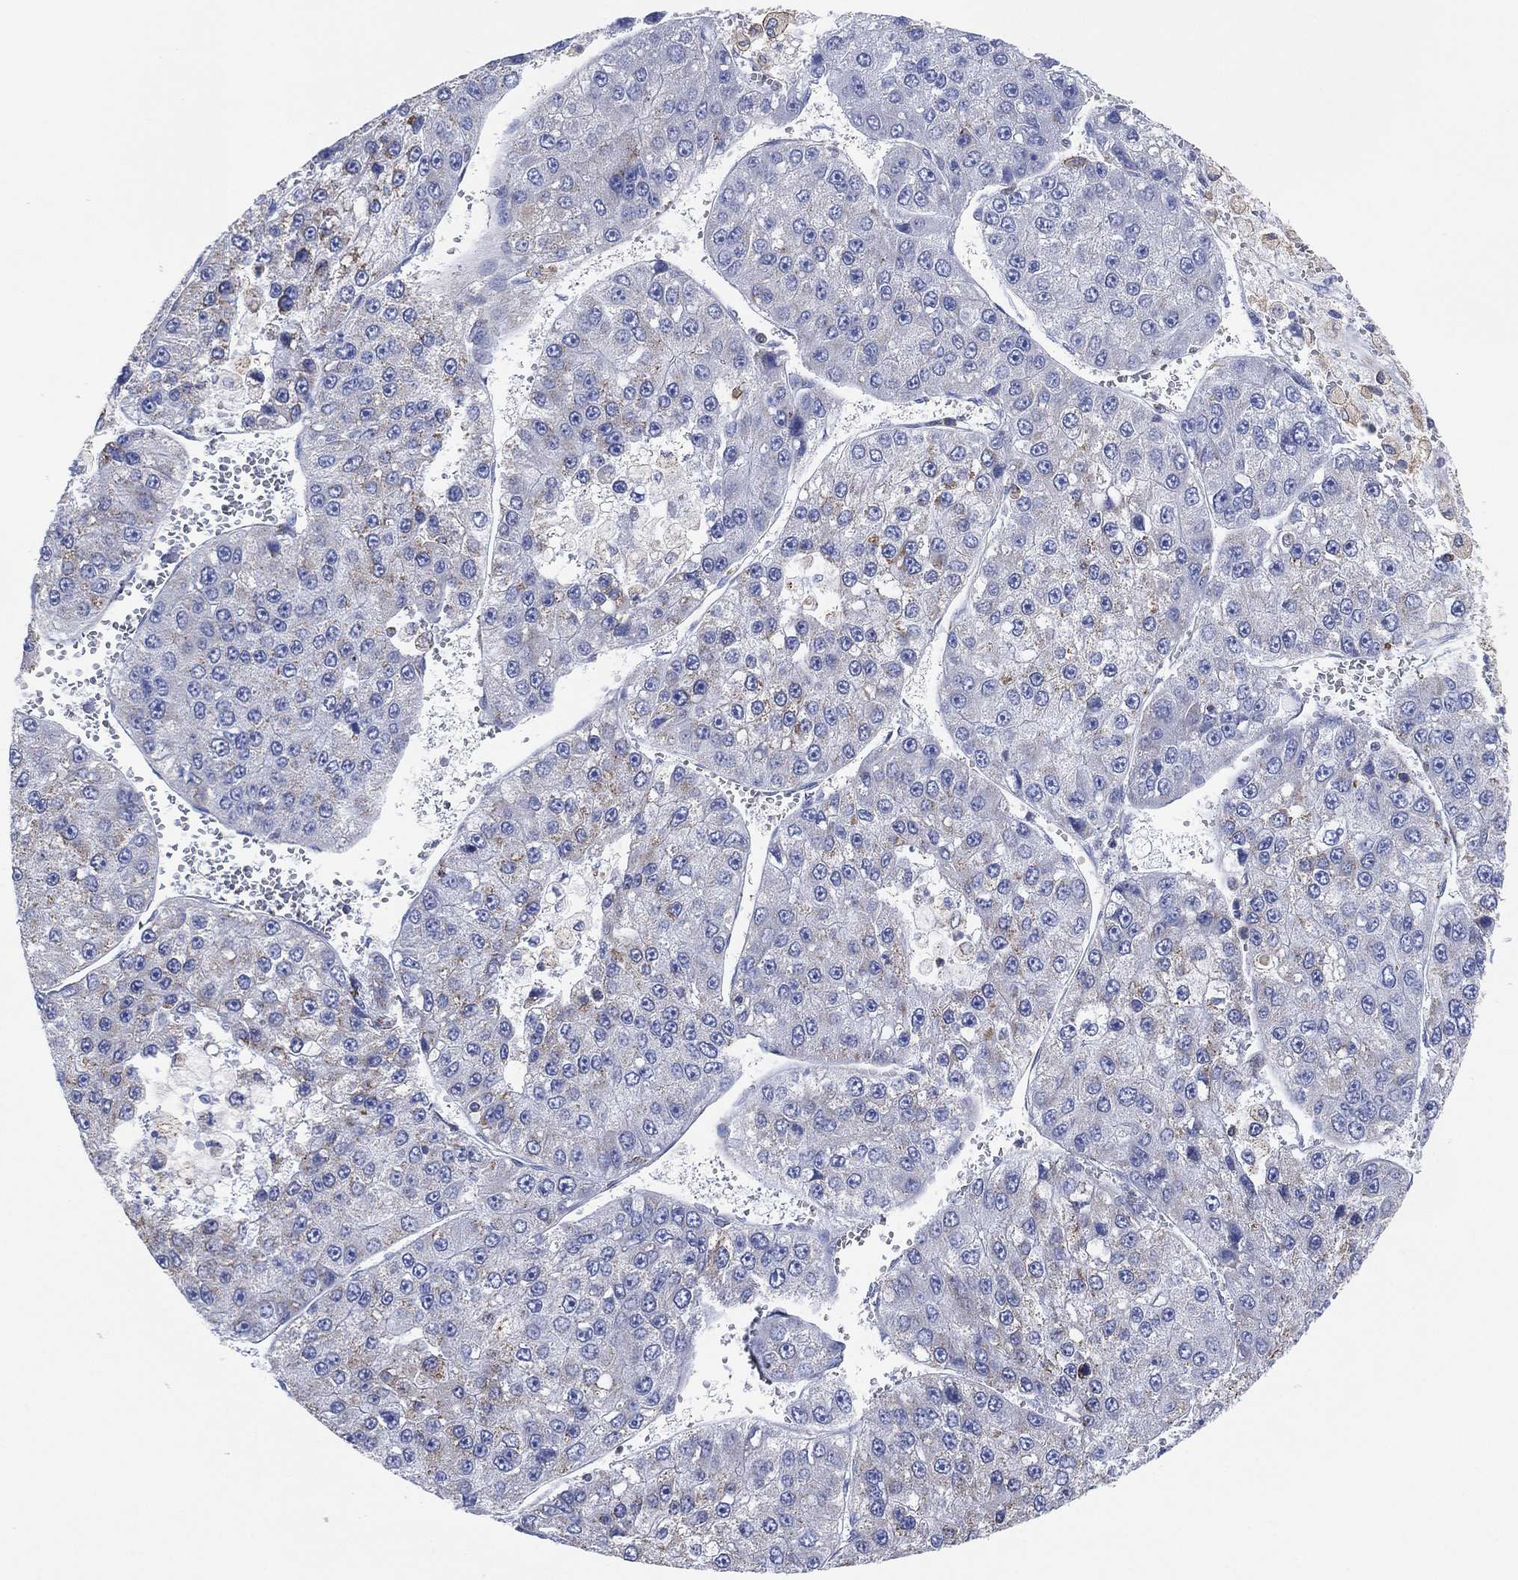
{"staining": {"intensity": "negative", "quantity": "none", "location": "none"}, "tissue": "liver cancer", "cell_type": "Tumor cells", "image_type": "cancer", "snomed": [{"axis": "morphology", "description": "Carcinoma, Hepatocellular, NOS"}, {"axis": "topography", "description": "Liver"}], "caption": "Immunohistochemical staining of liver cancer exhibits no significant expression in tumor cells. (DAB (3,3'-diaminobenzidine) immunohistochemistry, high magnification).", "gene": "CFTR", "patient": {"sex": "female", "age": 73}}